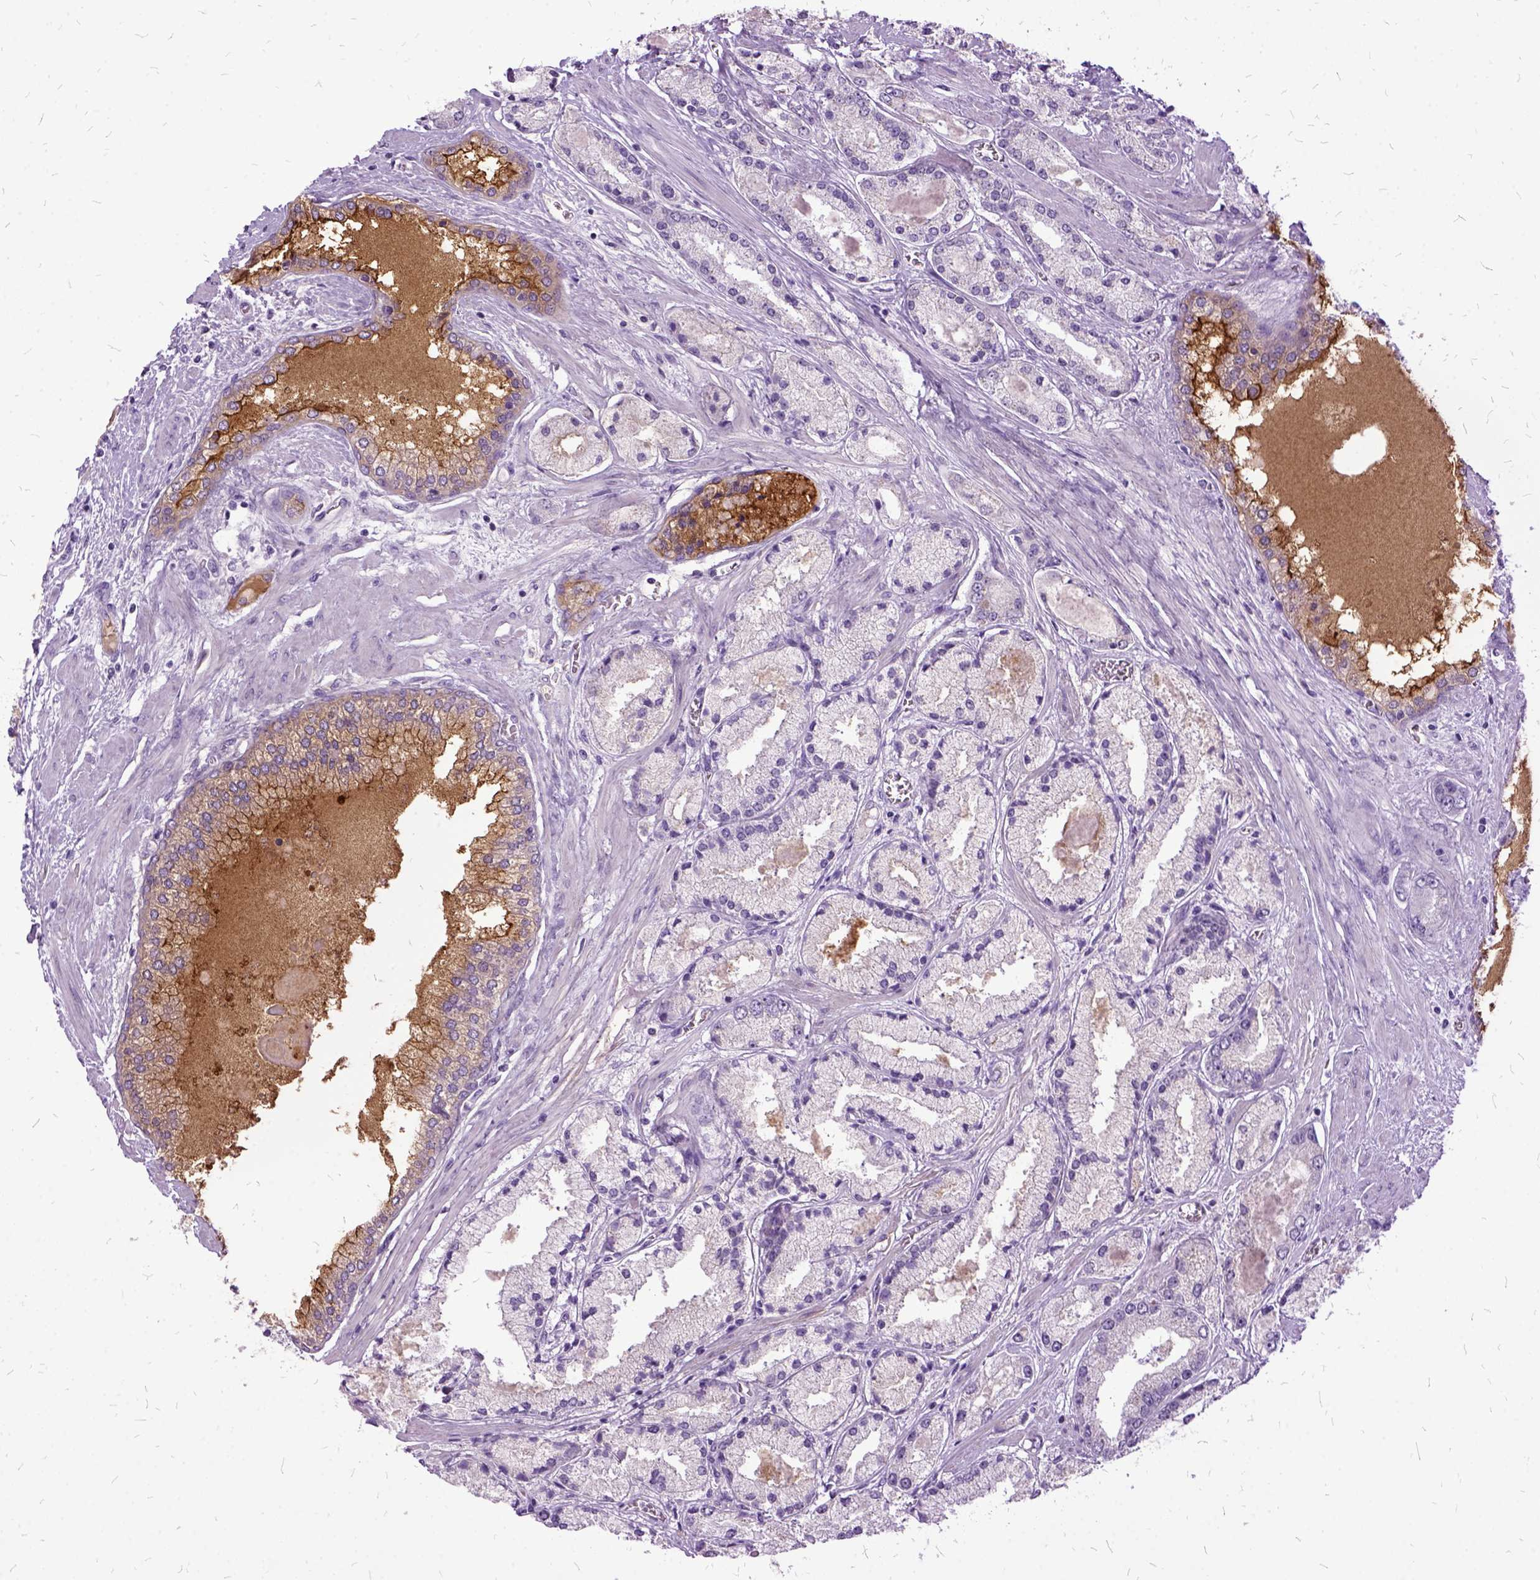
{"staining": {"intensity": "negative", "quantity": "none", "location": "none"}, "tissue": "prostate cancer", "cell_type": "Tumor cells", "image_type": "cancer", "snomed": [{"axis": "morphology", "description": "Adenocarcinoma, High grade"}, {"axis": "topography", "description": "Prostate"}], "caption": "IHC histopathology image of neoplastic tissue: high-grade adenocarcinoma (prostate) stained with DAB (3,3'-diaminobenzidine) displays no significant protein expression in tumor cells.", "gene": "MME", "patient": {"sex": "male", "age": 67}}